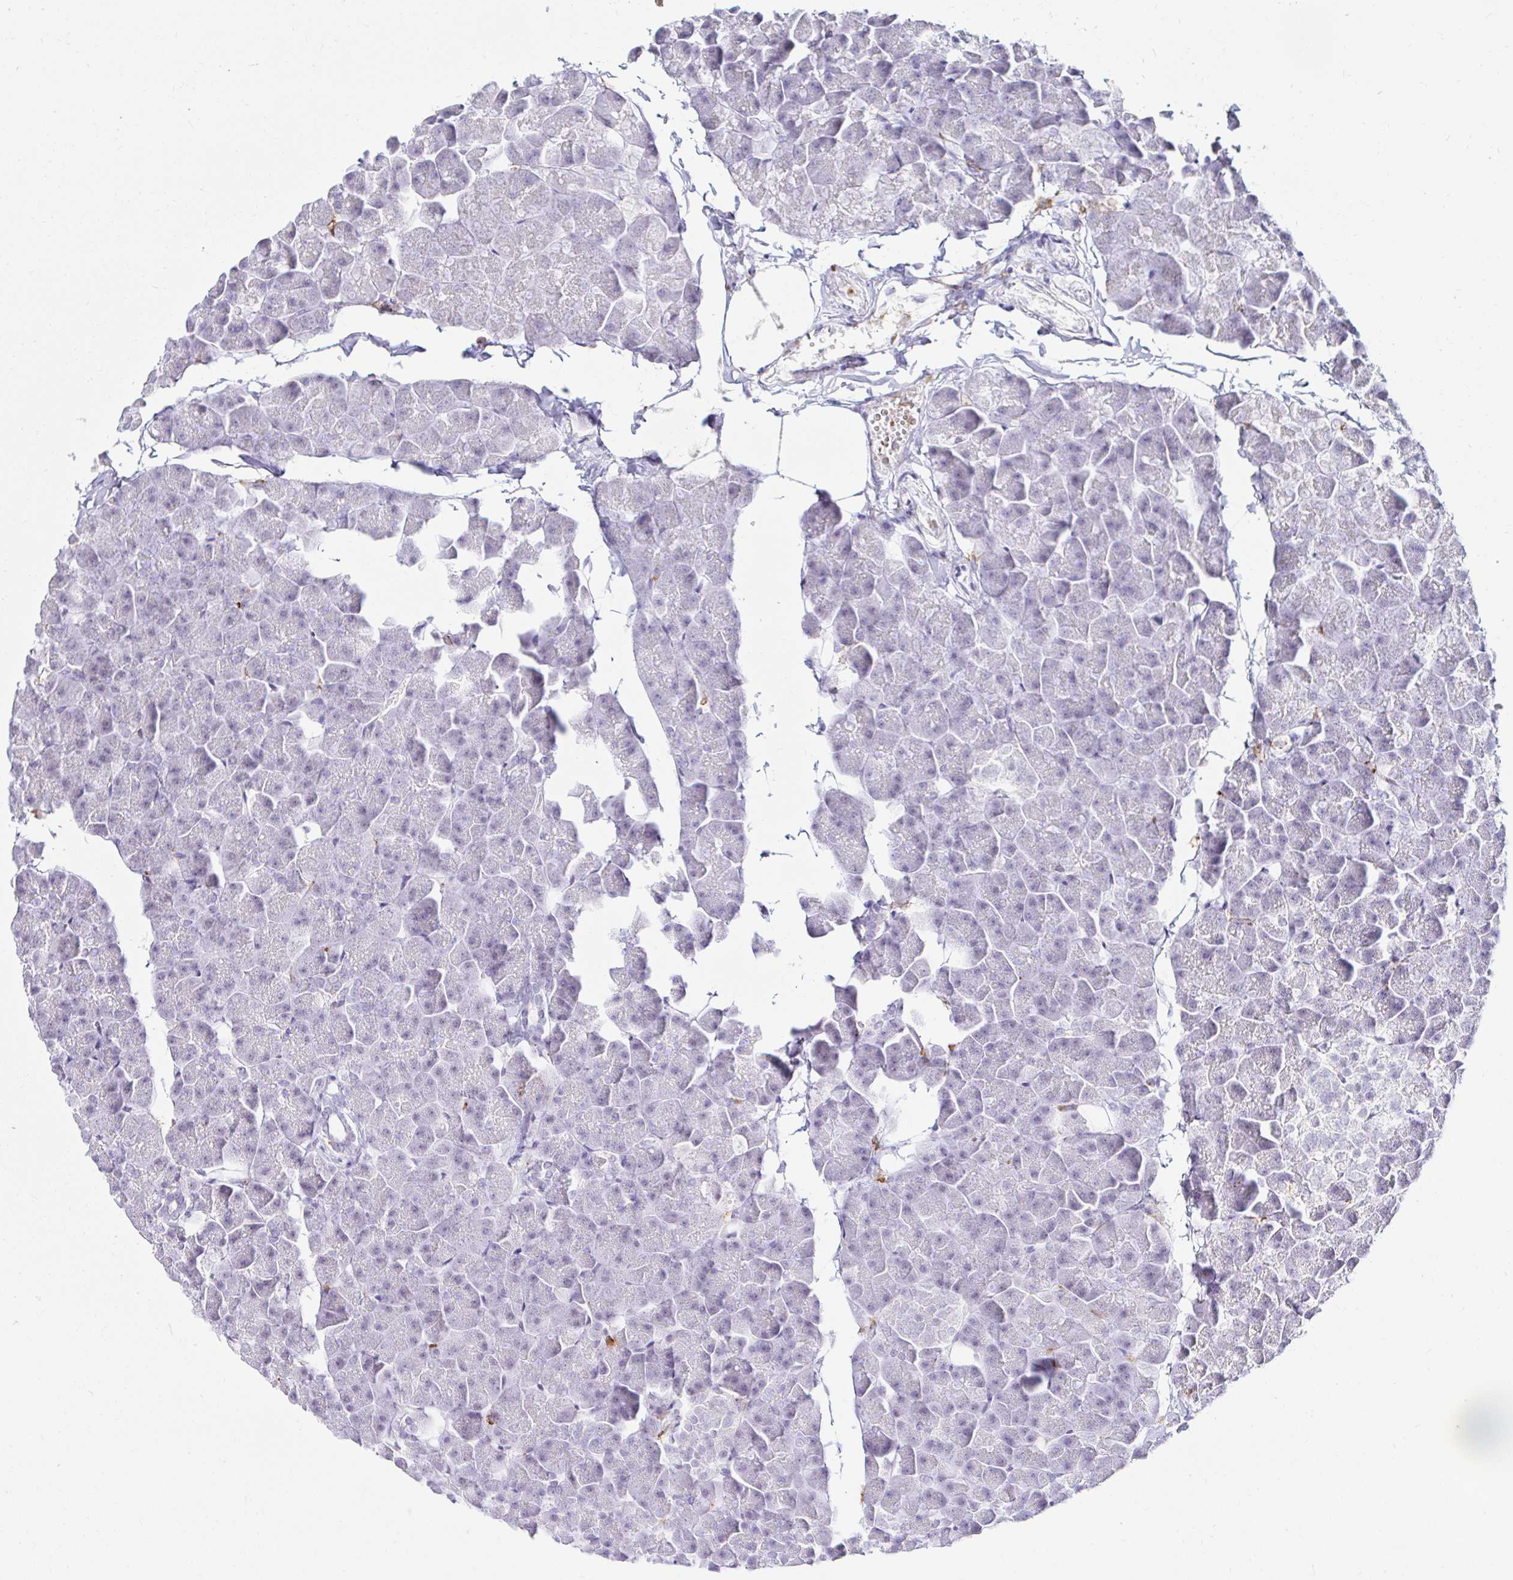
{"staining": {"intensity": "negative", "quantity": "none", "location": "none"}, "tissue": "pancreas", "cell_type": "Exocrine glandular cells", "image_type": "normal", "snomed": [{"axis": "morphology", "description": "Normal tissue, NOS"}, {"axis": "topography", "description": "Pancreas"}], "caption": "DAB (3,3'-diaminobenzidine) immunohistochemical staining of normal human pancreas demonstrates no significant staining in exocrine glandular cells.", "gene": "CYBB", "patient": {"sex": "male", "age": 35}}